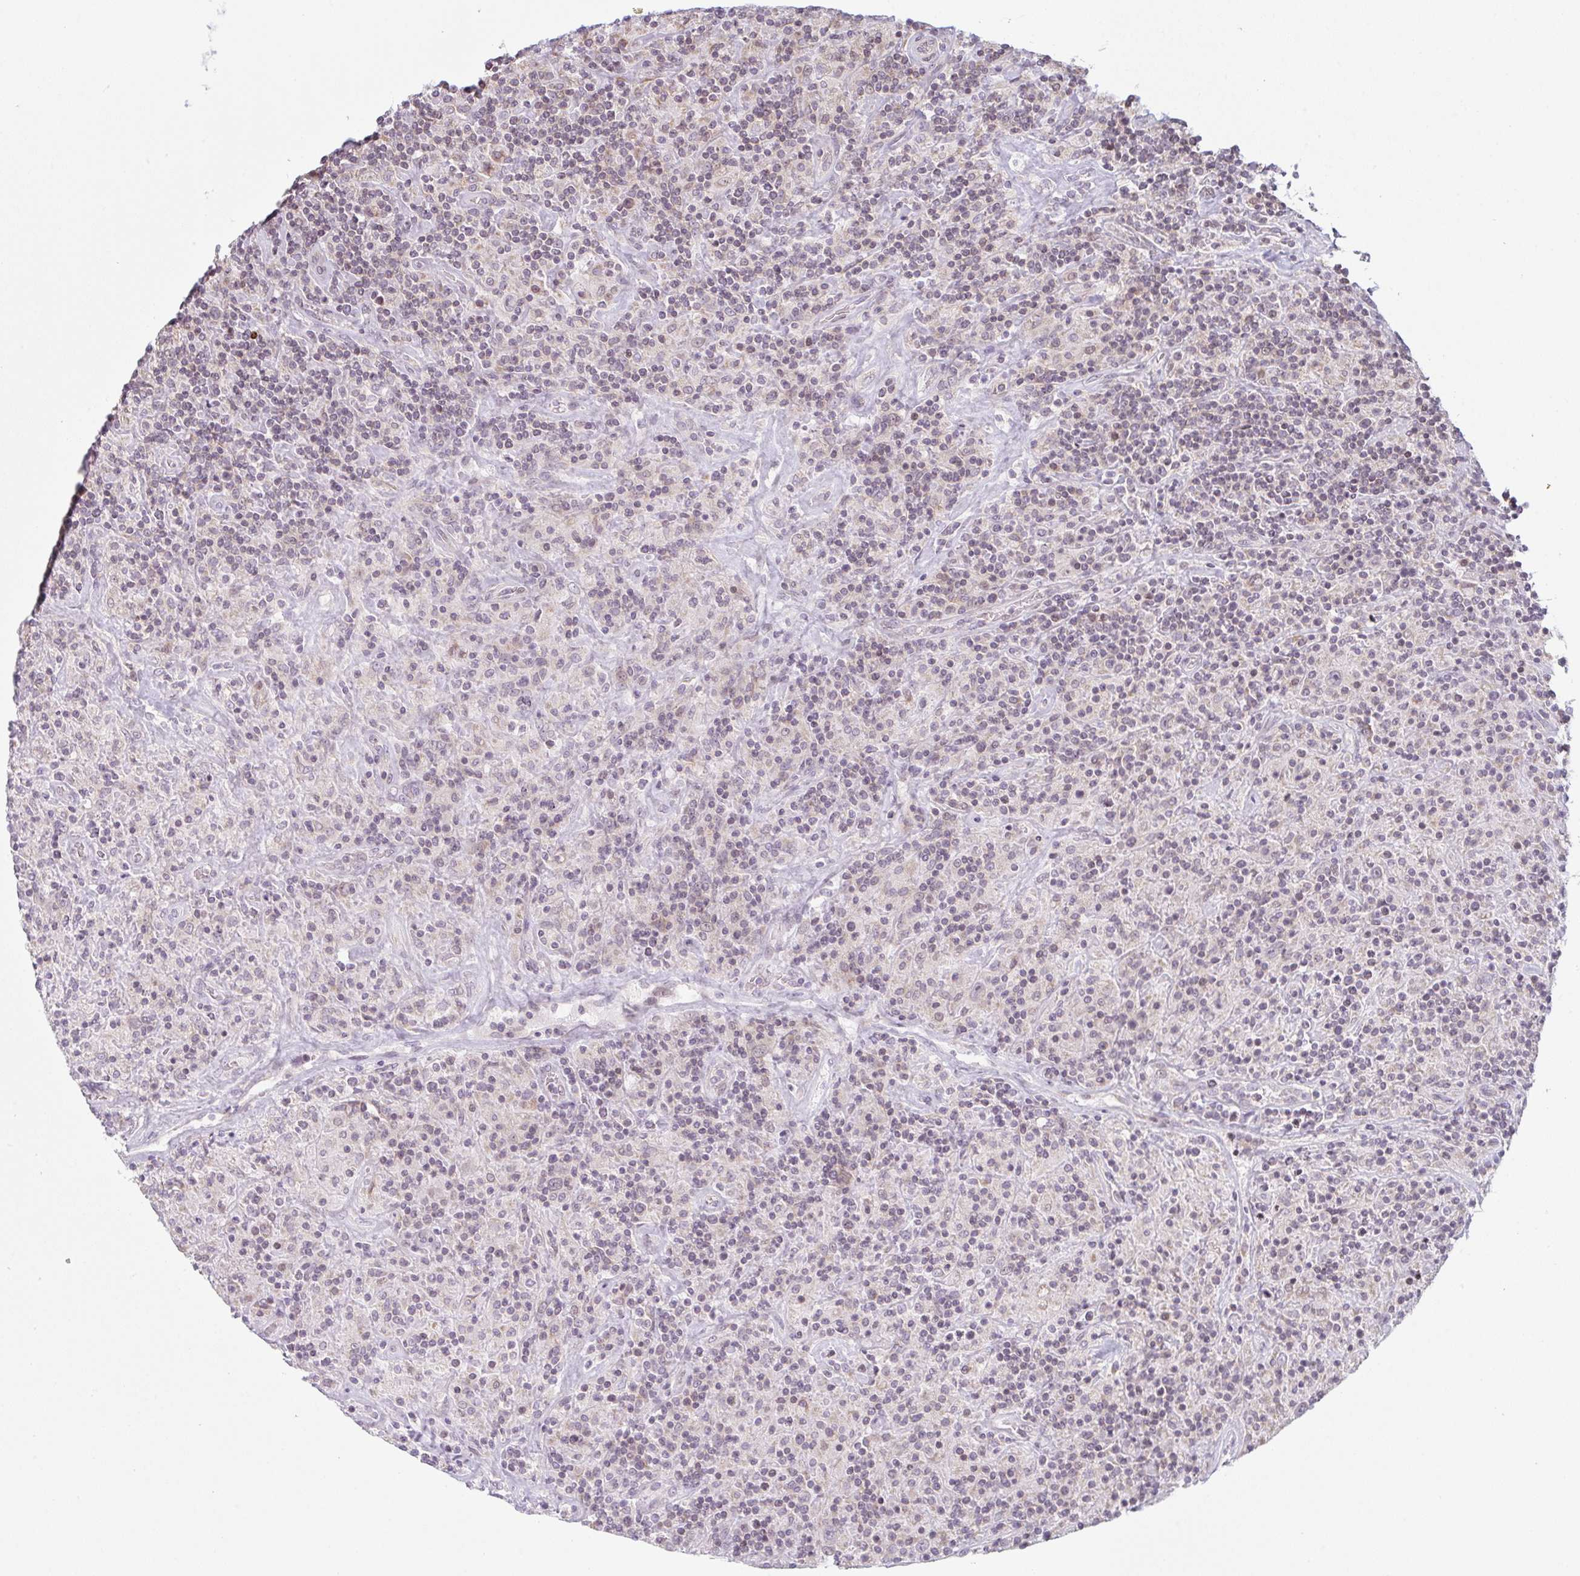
{"staining": {"intensity": "negative", "quantity": "none", "location": "none"}, "tissue": "lymphoma", "cell_type": "Tumor cells", "image_type": "cancer", "snomed": [{"axis": "morphology", "description": "Hodgkin's disease, NOS"}, {"axis": "topography", "description": "Lymph node"}], "caption": "Micrograph shows no protein expression in tumor cells of Hodgkin's disease tissue.", "gene": "TMEM237", "patient": {"sex": "male", "age": 70}}